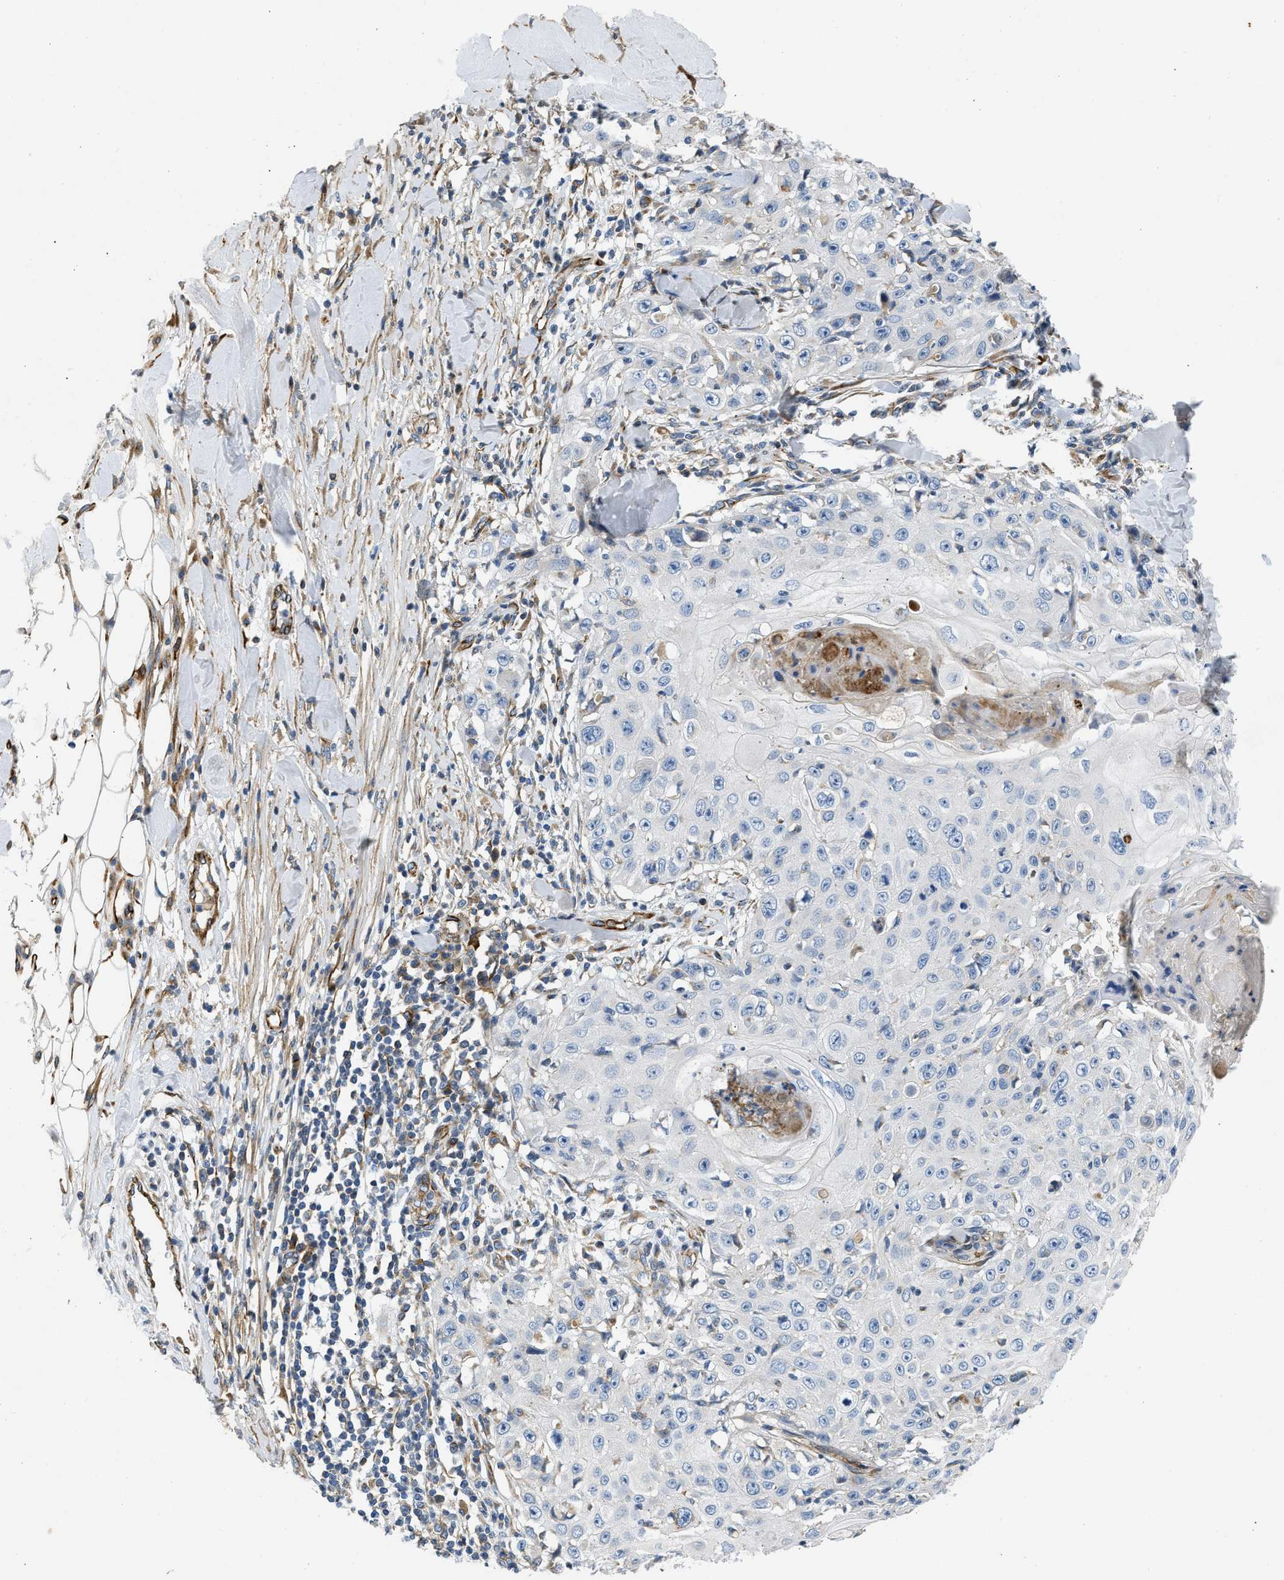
{"staining": {"intensity": "negative", "quantity": "none", "location": "none"}, "tissue": "skin cancer", "cell_type": "Tumor cells", "image_type": "cancer", "snomed": [{"axis": "morphology", "description": "Squamous cell carcinoma, NOS"}, {"axis": "topography", "description": "Skin"}], "caption": "High power microscopy micrograph of an IHC histopathology image of skin squamous cell carcinoma, revealing no significant staining in tumor cells. The staining was performed using DAB to visualize the protein expression in brown, while the nuclei were stained in blue with hematoxylin (Magnification: 20x).", "gene": "ULK4", "patient": {"sex": "male", "age": 86}}